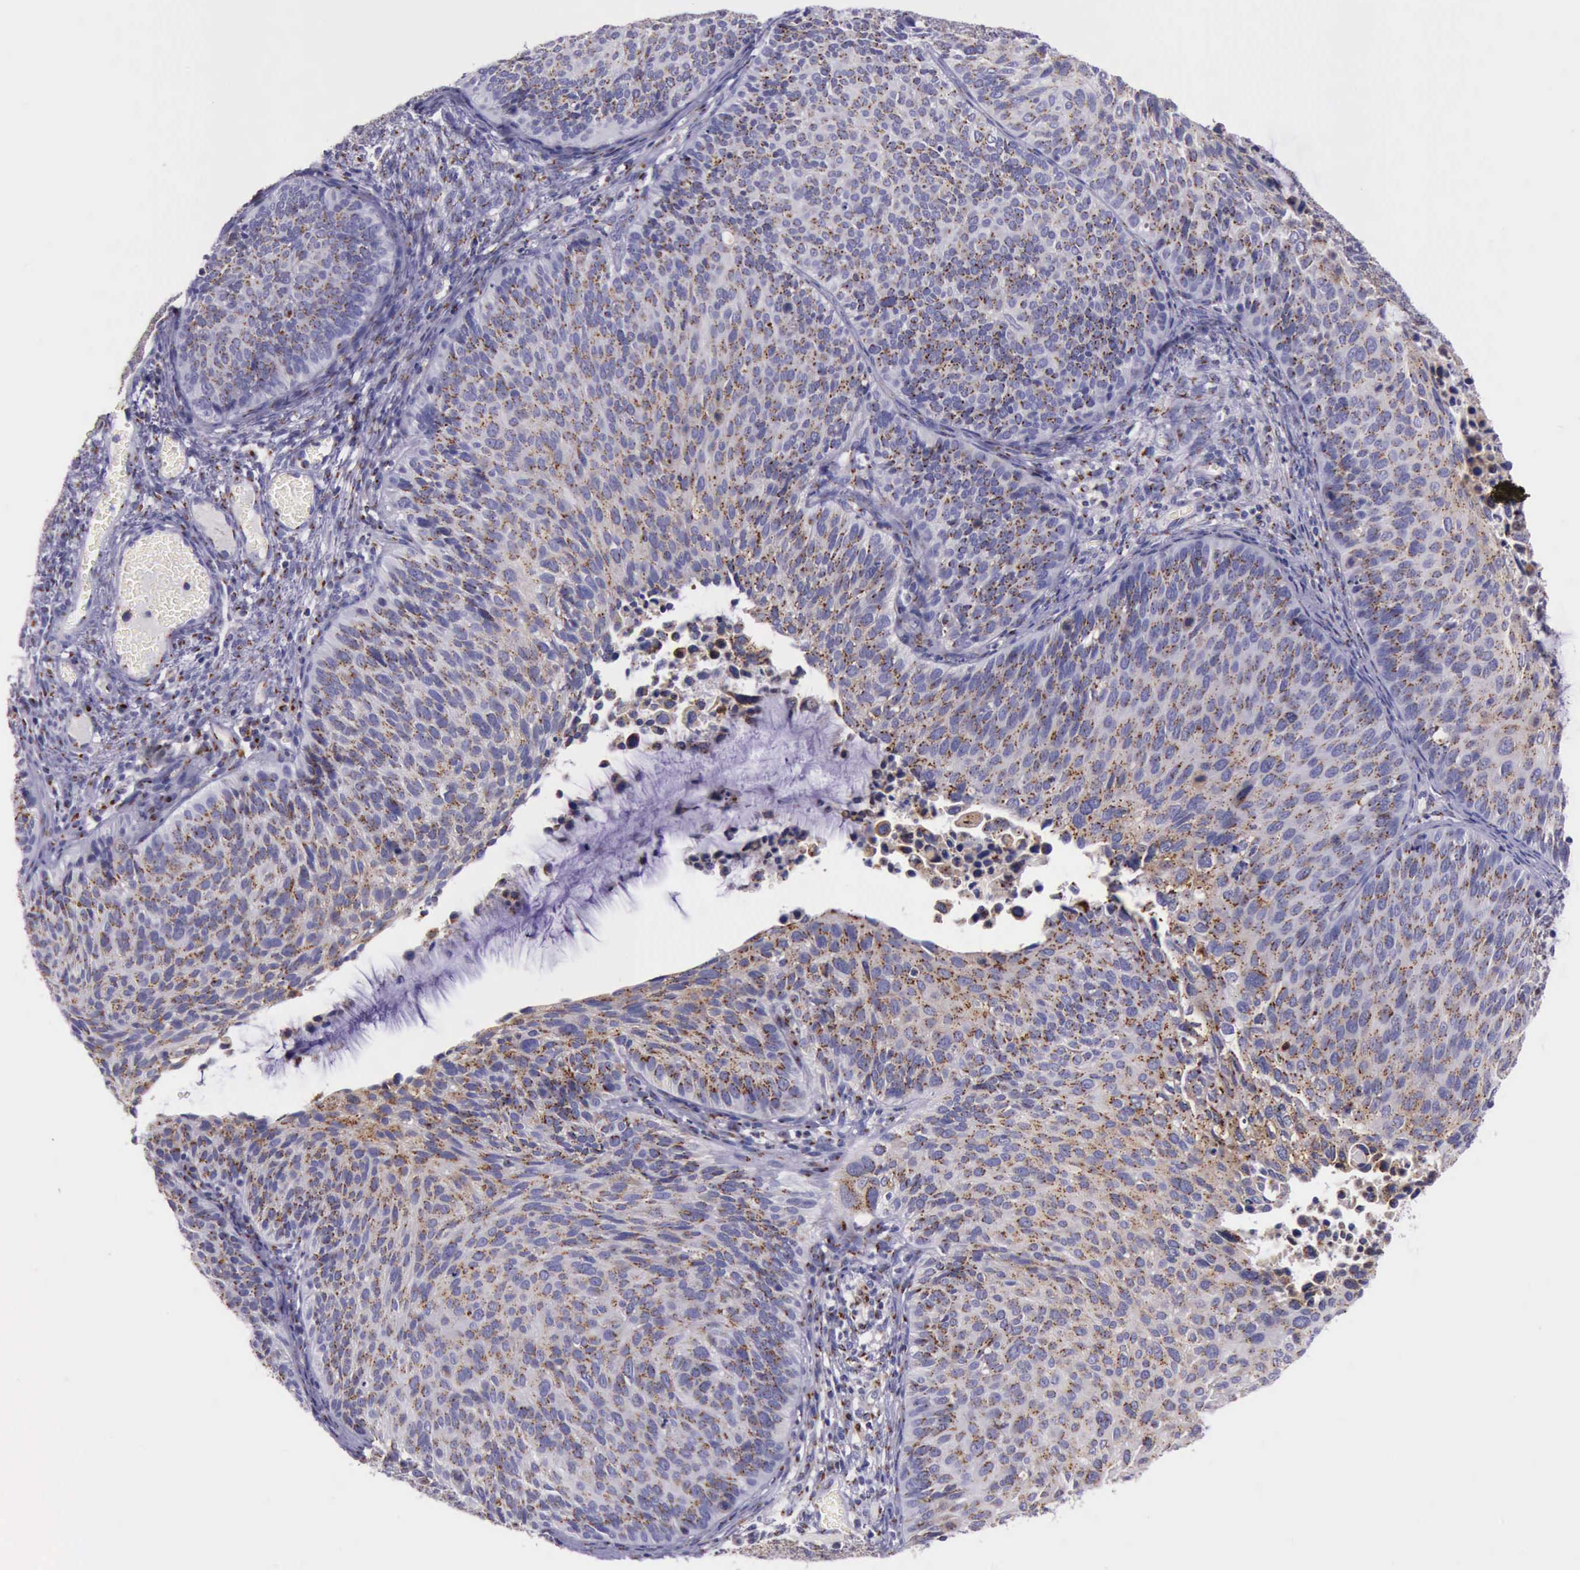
{"staining": {"intensity": "strong", "quantity": ">75%", "location": "cytoplasmic/membranous"}, "tissue": "cervical cancer", "cell_type": "Tumor cells", "image_type": "cancer", "snomed": [{"axis": "morphology", "description": "Squamous cell carcinoma, NOS"}, {"axis": "topography", "description": "Cervix"}], "caption": "A histopathology image of cervical cancer (squamous cell carcinoma) stained for a protein shows strong cytoplasmic/membranous brown staining in tumor cells.", "gene": "GOLGA5", "patient": {"sex": "female", "age": 36}}